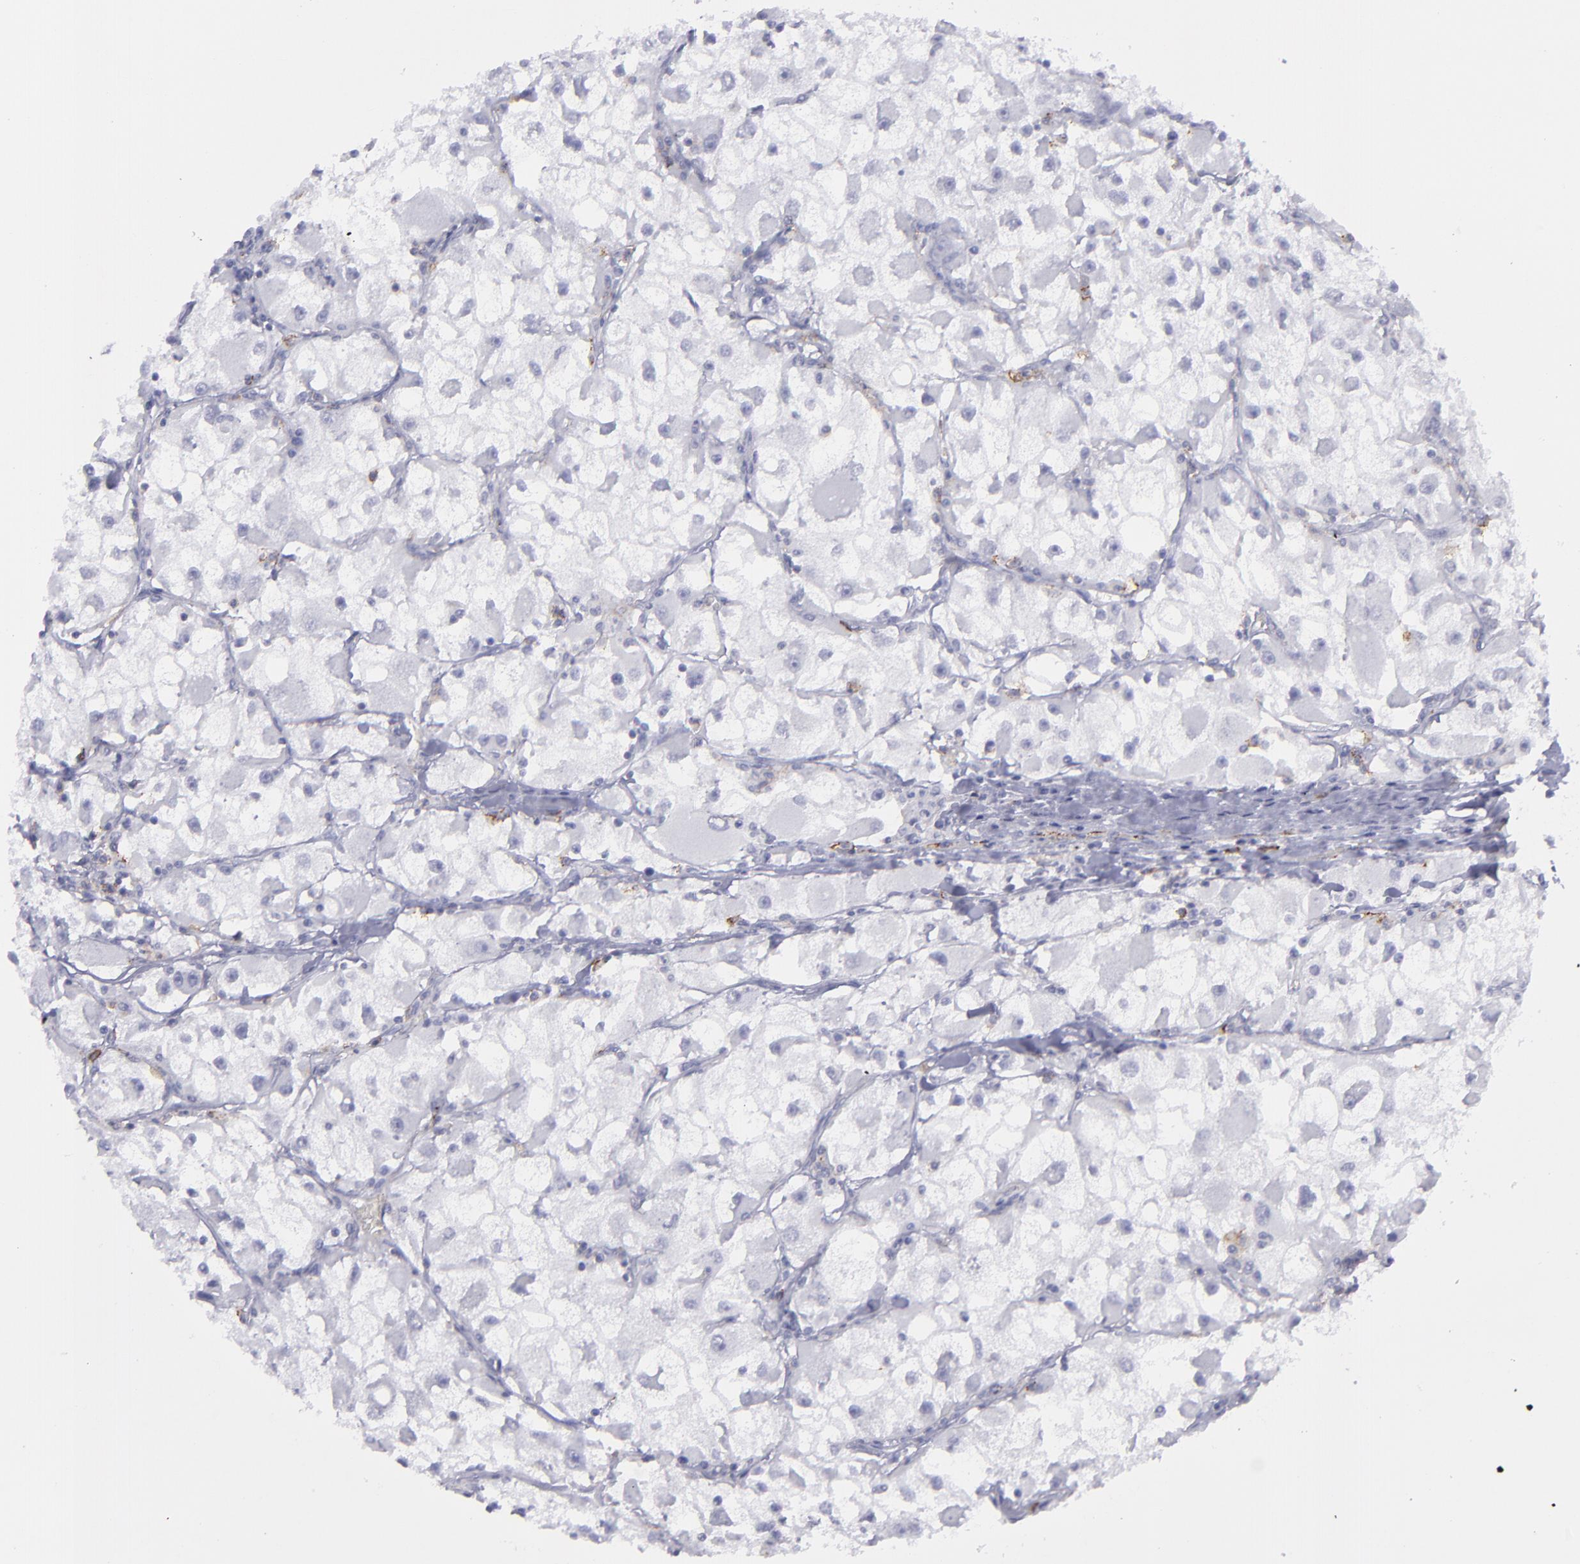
{"staining": {"intensity": "negative", "quantity": "none", "location": "none"}, "tissue": "renal cancer", "cell_type": "Tumor cells", "image_type": "cancer", "snomed": [{"axis": "morphology", "description": "Adenocarcinoma, NOS"}, {"axis": "topography", "description": "Kidney"}], "caption": "High power microscopy micrograph of an immunohistochemistry histopathology image of adenocarcinoma (renal), revealing no significant expression in tumor cells.", "gene": "SELPLG", "patient": {"sex": "female", "age": 73}}